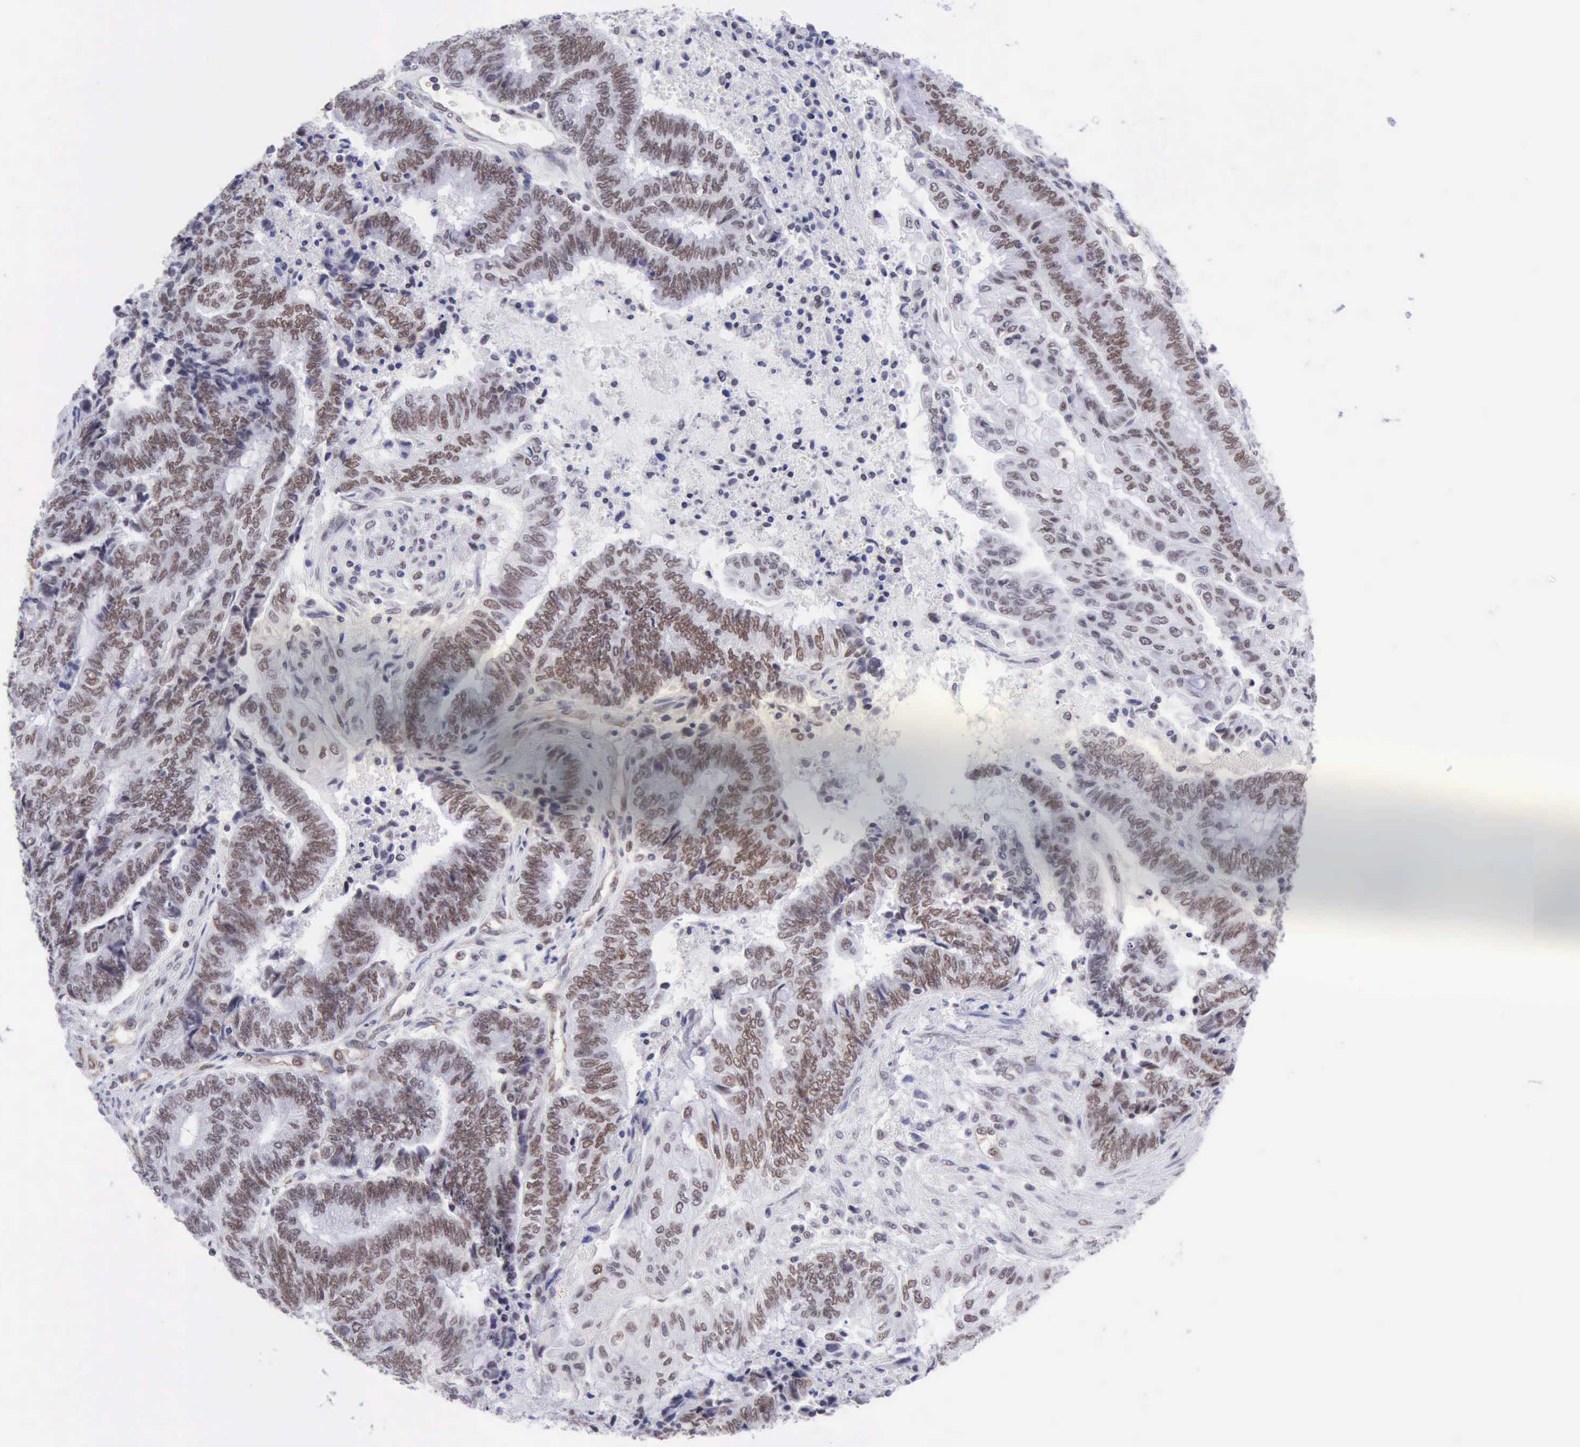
{"staining": {"intensity": "moderate", "quantity": ">75%", "location": "nuclear"}, "tissue": "endometrial cancer", "cell_type": "Tumor cells", "image_type": "cancer", "snomed": [{"axis": "morphology", "description": "Adenocarcinoma, NOS"}, {"axis": "topography", "description": "Uterus"}, {"axis": "topography", "description": "Endometrium"}], "caption": "Protein expression analysis of human endometrial cancer reveals moderate nuclear positivity in approximately >75% of tumor cells.", "gene": "ERCC4", "patient": {"sex": "female", "age": 70}}